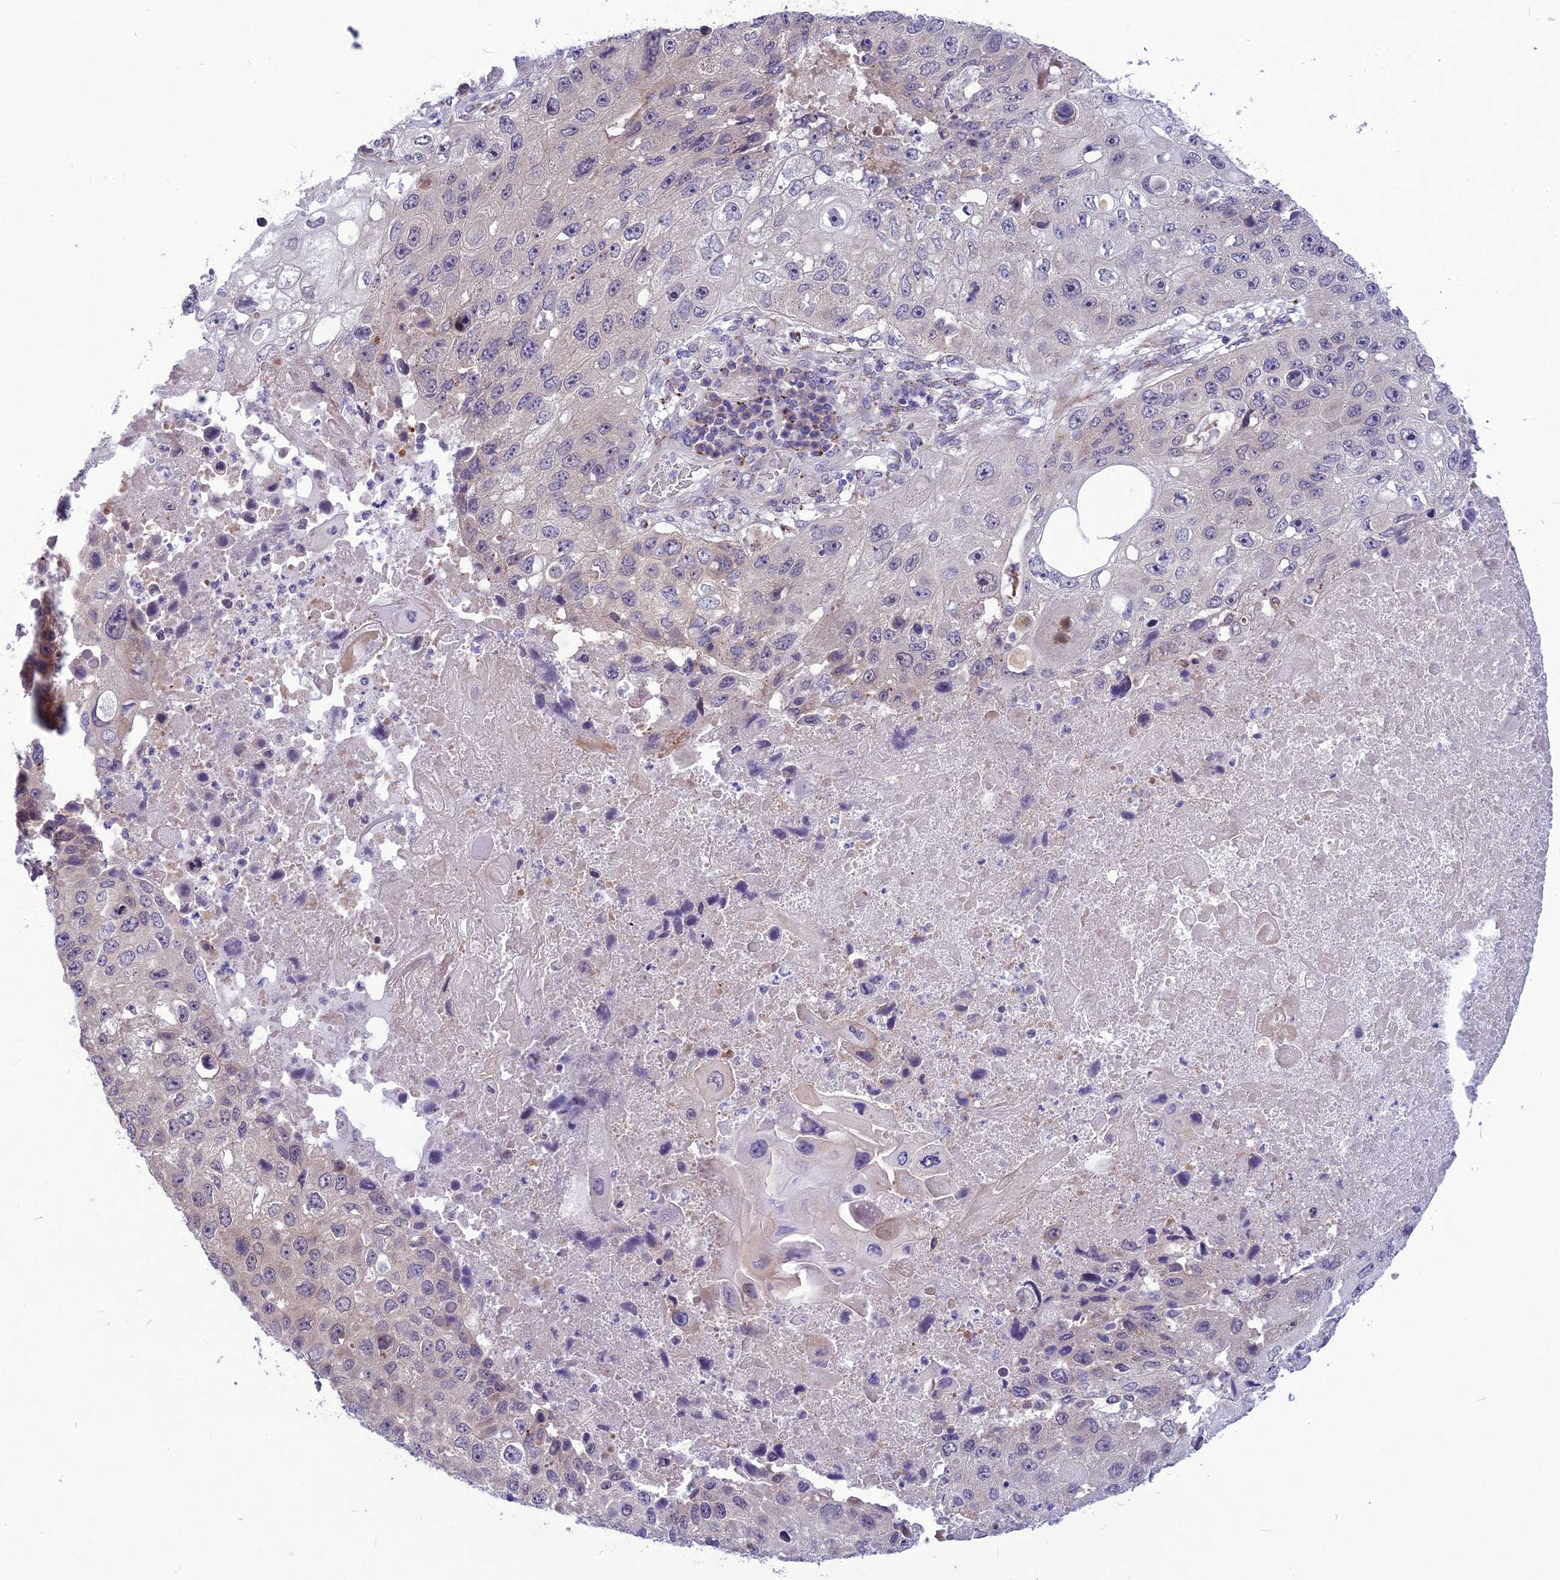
{"staining": {"intensity": "weak", "quantity": "<25%", "location": "cytoplasmic/membranous"}, "tissue": "lung cancer", "cell_type": "Tumor cells", "image_type": "cancer", "snomed": [{"axis": "morphology", "description": "Squamous cell carcinoma, NOS"}, {"axis": "topography", "description": "Lung"}], "caption": "Photomicrograph shows no protein staining in tumor cells of lung cancer tissue.", "gene": "PSMF1", "patient": {"sex": "male", "age": 61}}